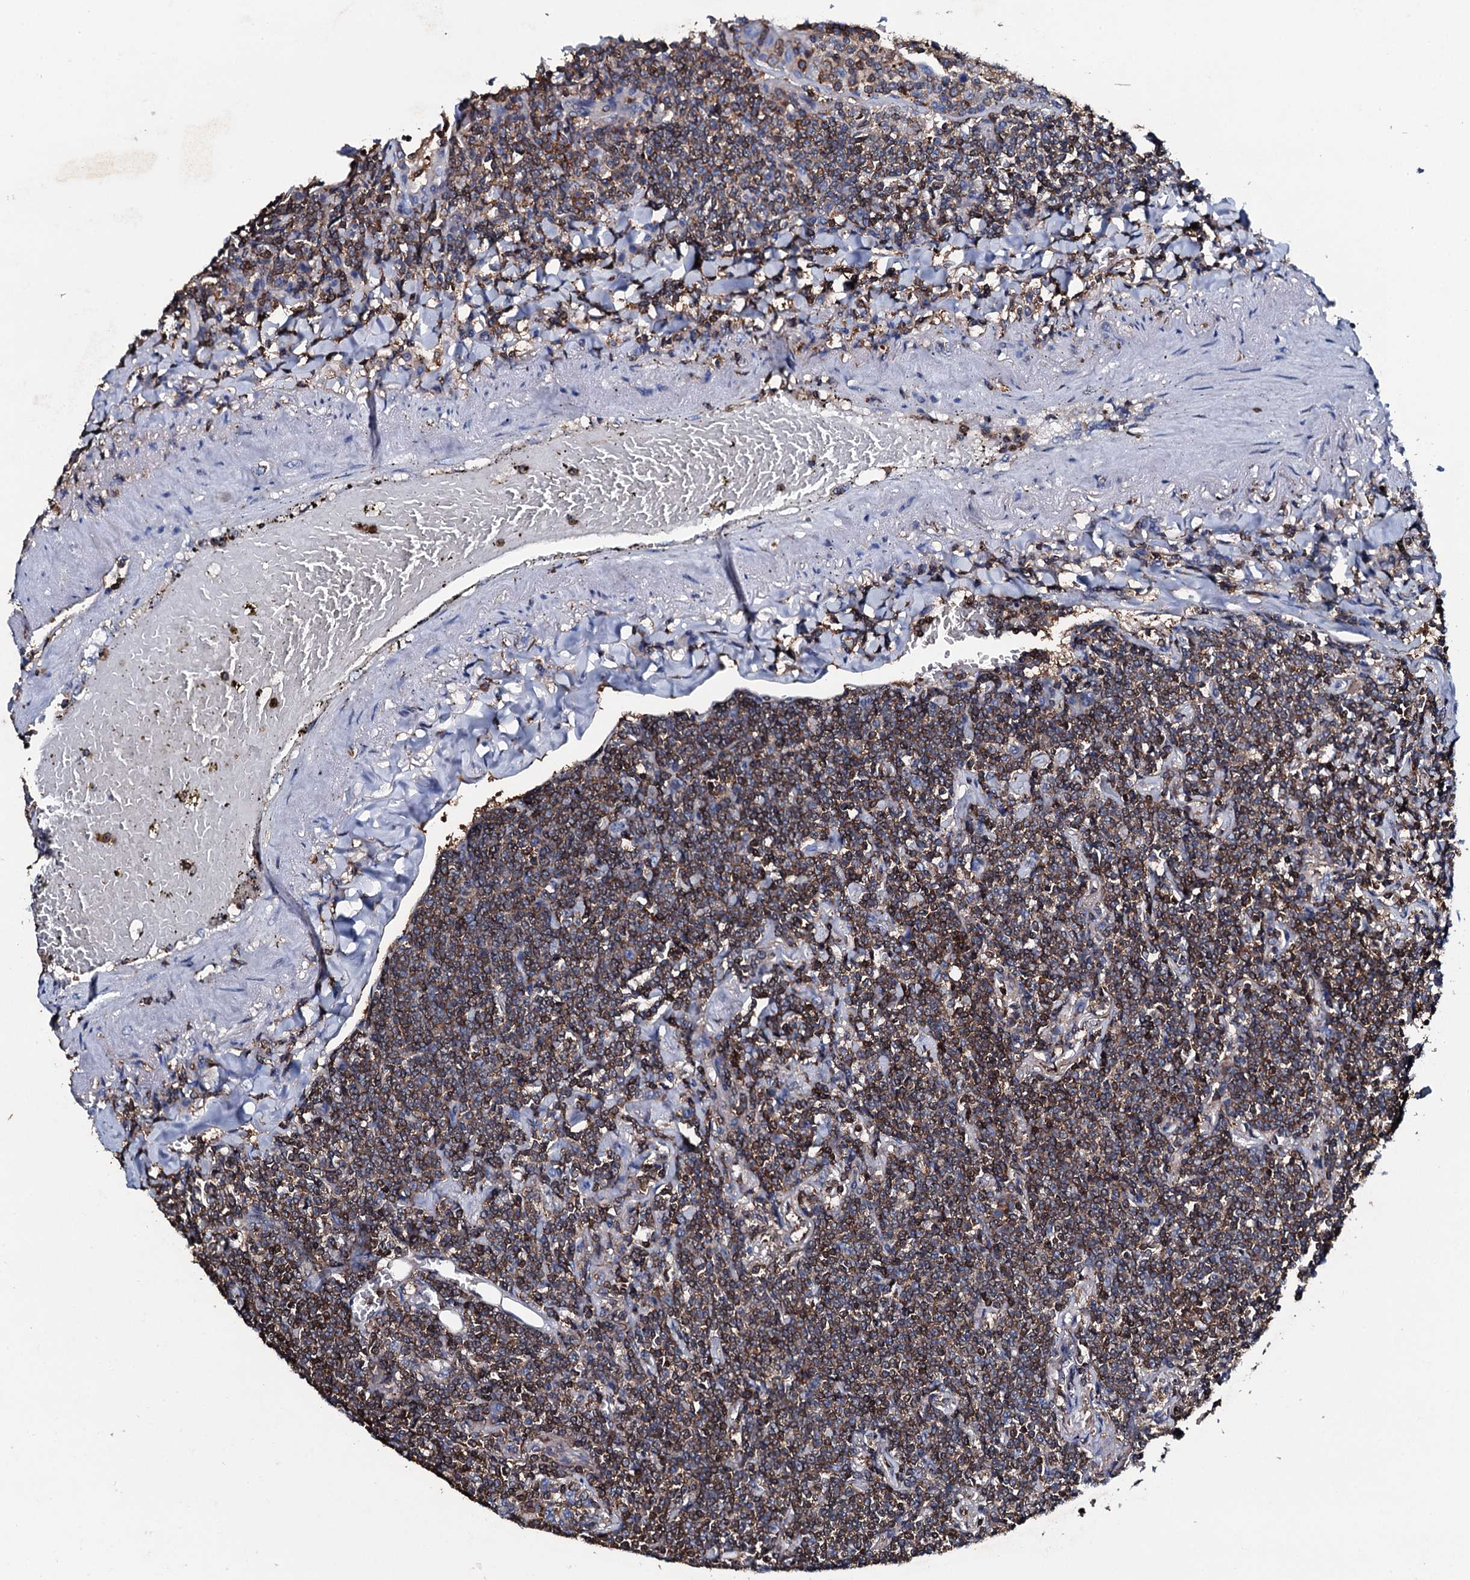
{"staining": {"intensity": "moderate", "quantity": ">75%", "location": "cytoplasmic/membranous"}, "tissue": "lymphoma", "cell_type": "Tumor cells", "image_type": "cancer", "snomed": [{"axis": "morphology", "description": "Malignant lymphoma, non-Hodgkin's type, Low grade"}, {"axis": "topography", "description": "Lung"}], "caption": "Tumor cells demonstrate moderate cytoplasmic/membranous expression in approximately >75% of cells in low-grade malignant lymphoma, non-Hodgkin's type. (DAB (3,3'-diaminobenzidine) IHC with brightfield microscopy, high magnification).", "gene": "MS4A4E", "patient": {"sex": "female", "age": 71}}